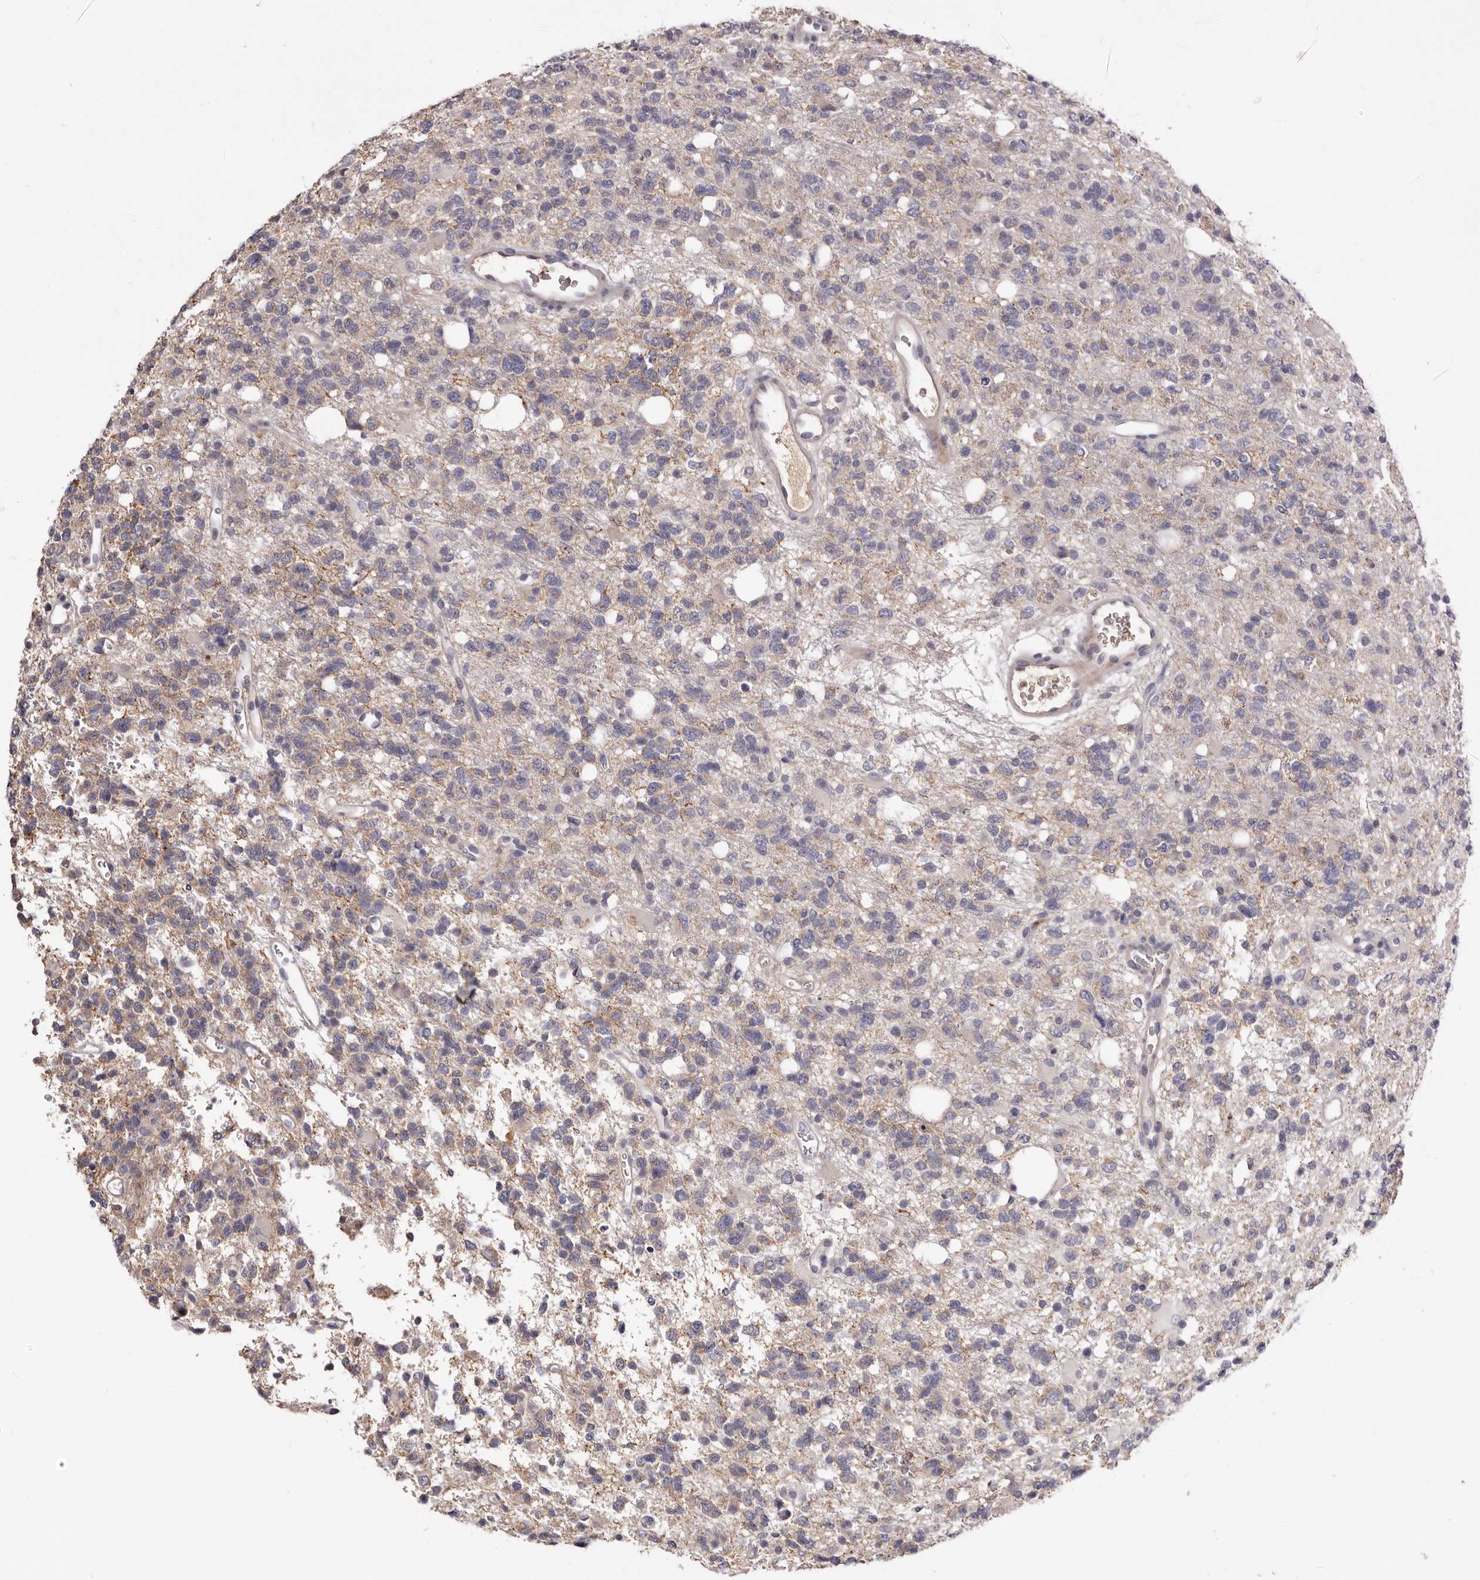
{"staining": {"intensity": "weak", "quantity": "<25%", "location": "cytoplasmic/membranous"}, "tissue": "glioma", "cell_type": "Tumor cells", "image_type": "cancer", "snomed": [{"axis": "morphology", "description": "Glioma, malignant, High grade"}, {"axis": "topography", "description": "Brain"}], "caption": "Tumor cells show no significant protein expression in high-grade glioma (malignant).", "gene": "LMLN", "patient": {"sex": "female", "age": 62}}